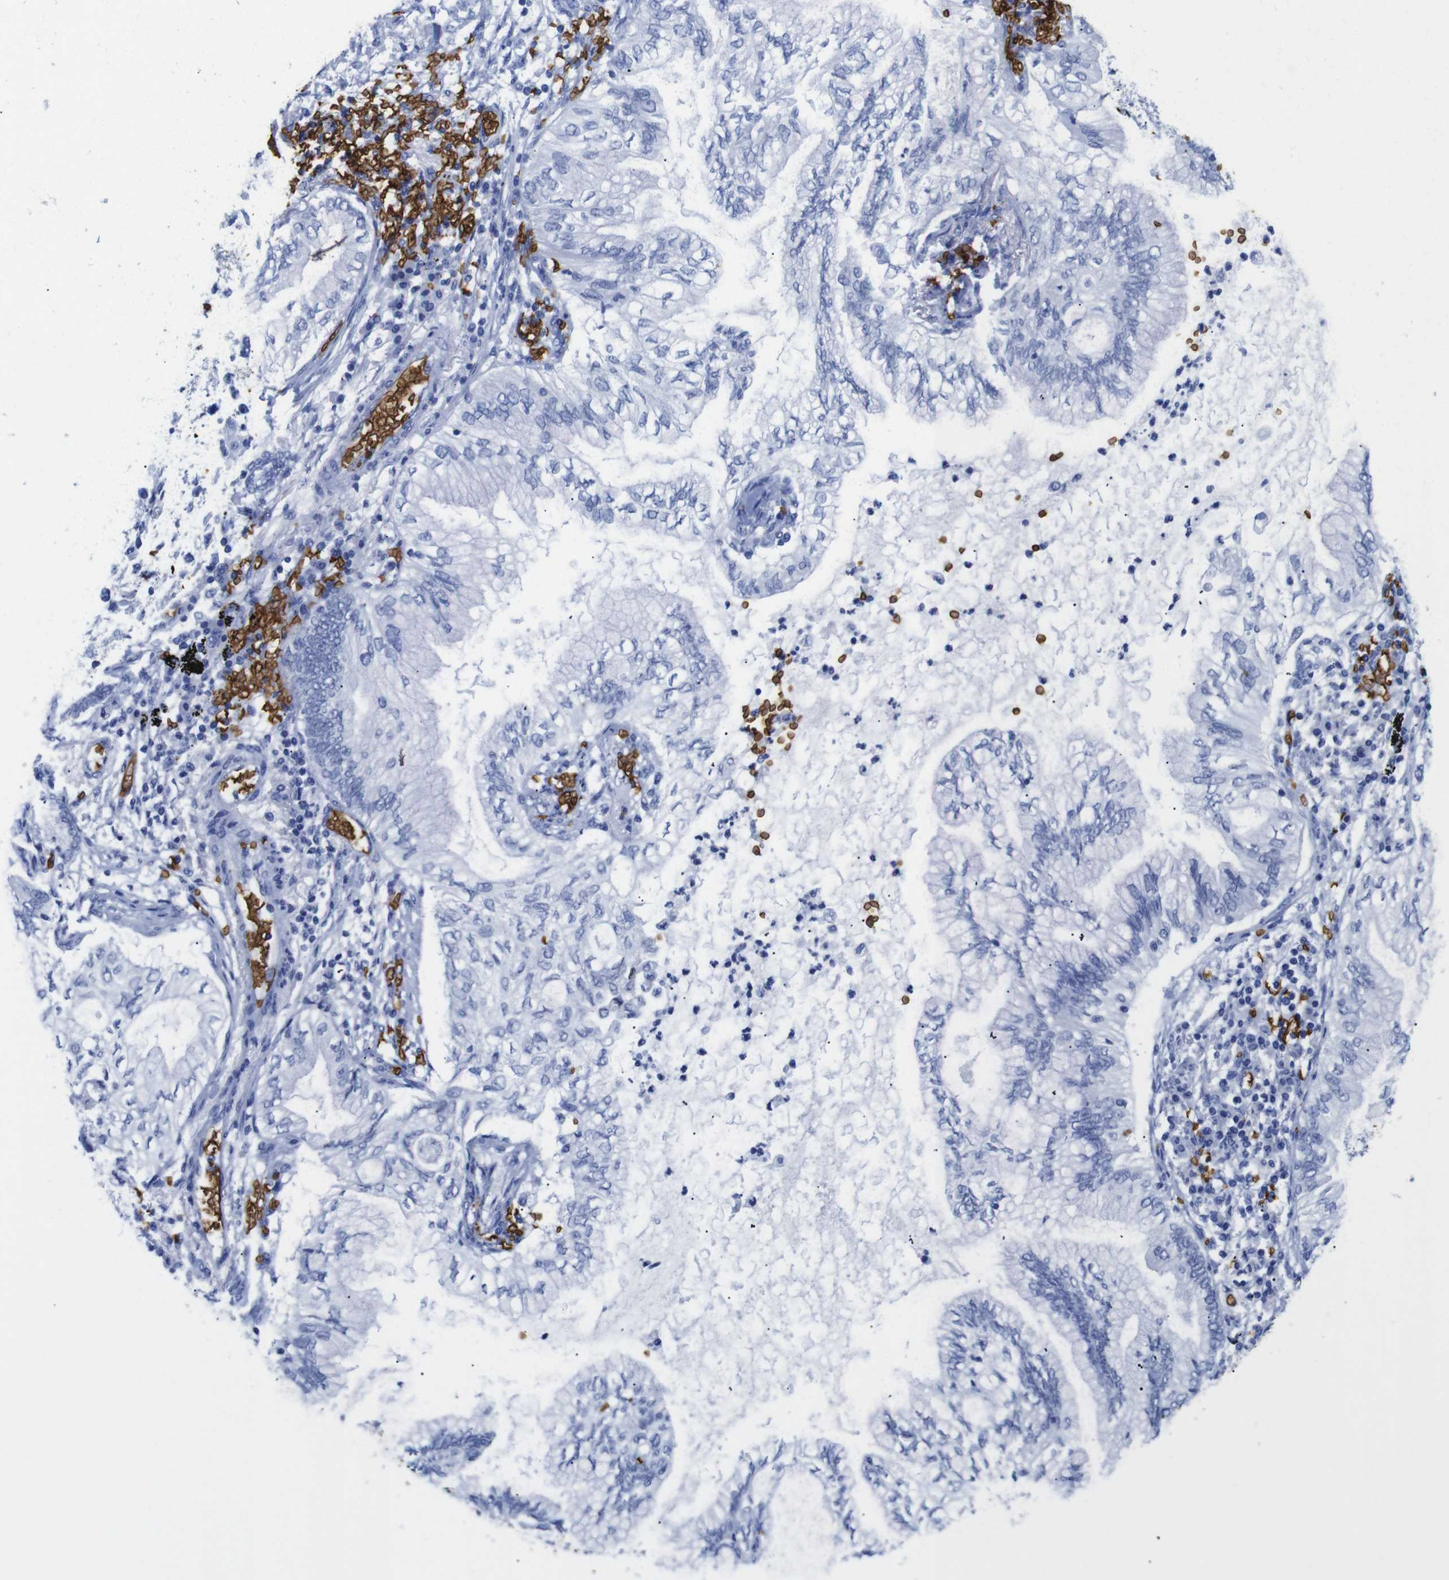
{"staining": {"intensity": "negative", "quantity": "none", "location": "none"}, "tissue": "lung cancer", "cell_type": "Tumor cells", "image_type": "cancer", "snomed": [{"axis": "morphology", "description": "Normal tissue, NOS"}, {"axis": "morphology", "description": "Adenocarcinoma, NOS"}, {"axis": "topography", "description": "Bronchus"}, {"axis": "topography", "description": "Lung"}], "caption": "Histopathology image shows no significant protein positivity in tumor cells of lung cancer.", "gene": "S1PR2", "patient": {"sex": "female", "age": 70}}